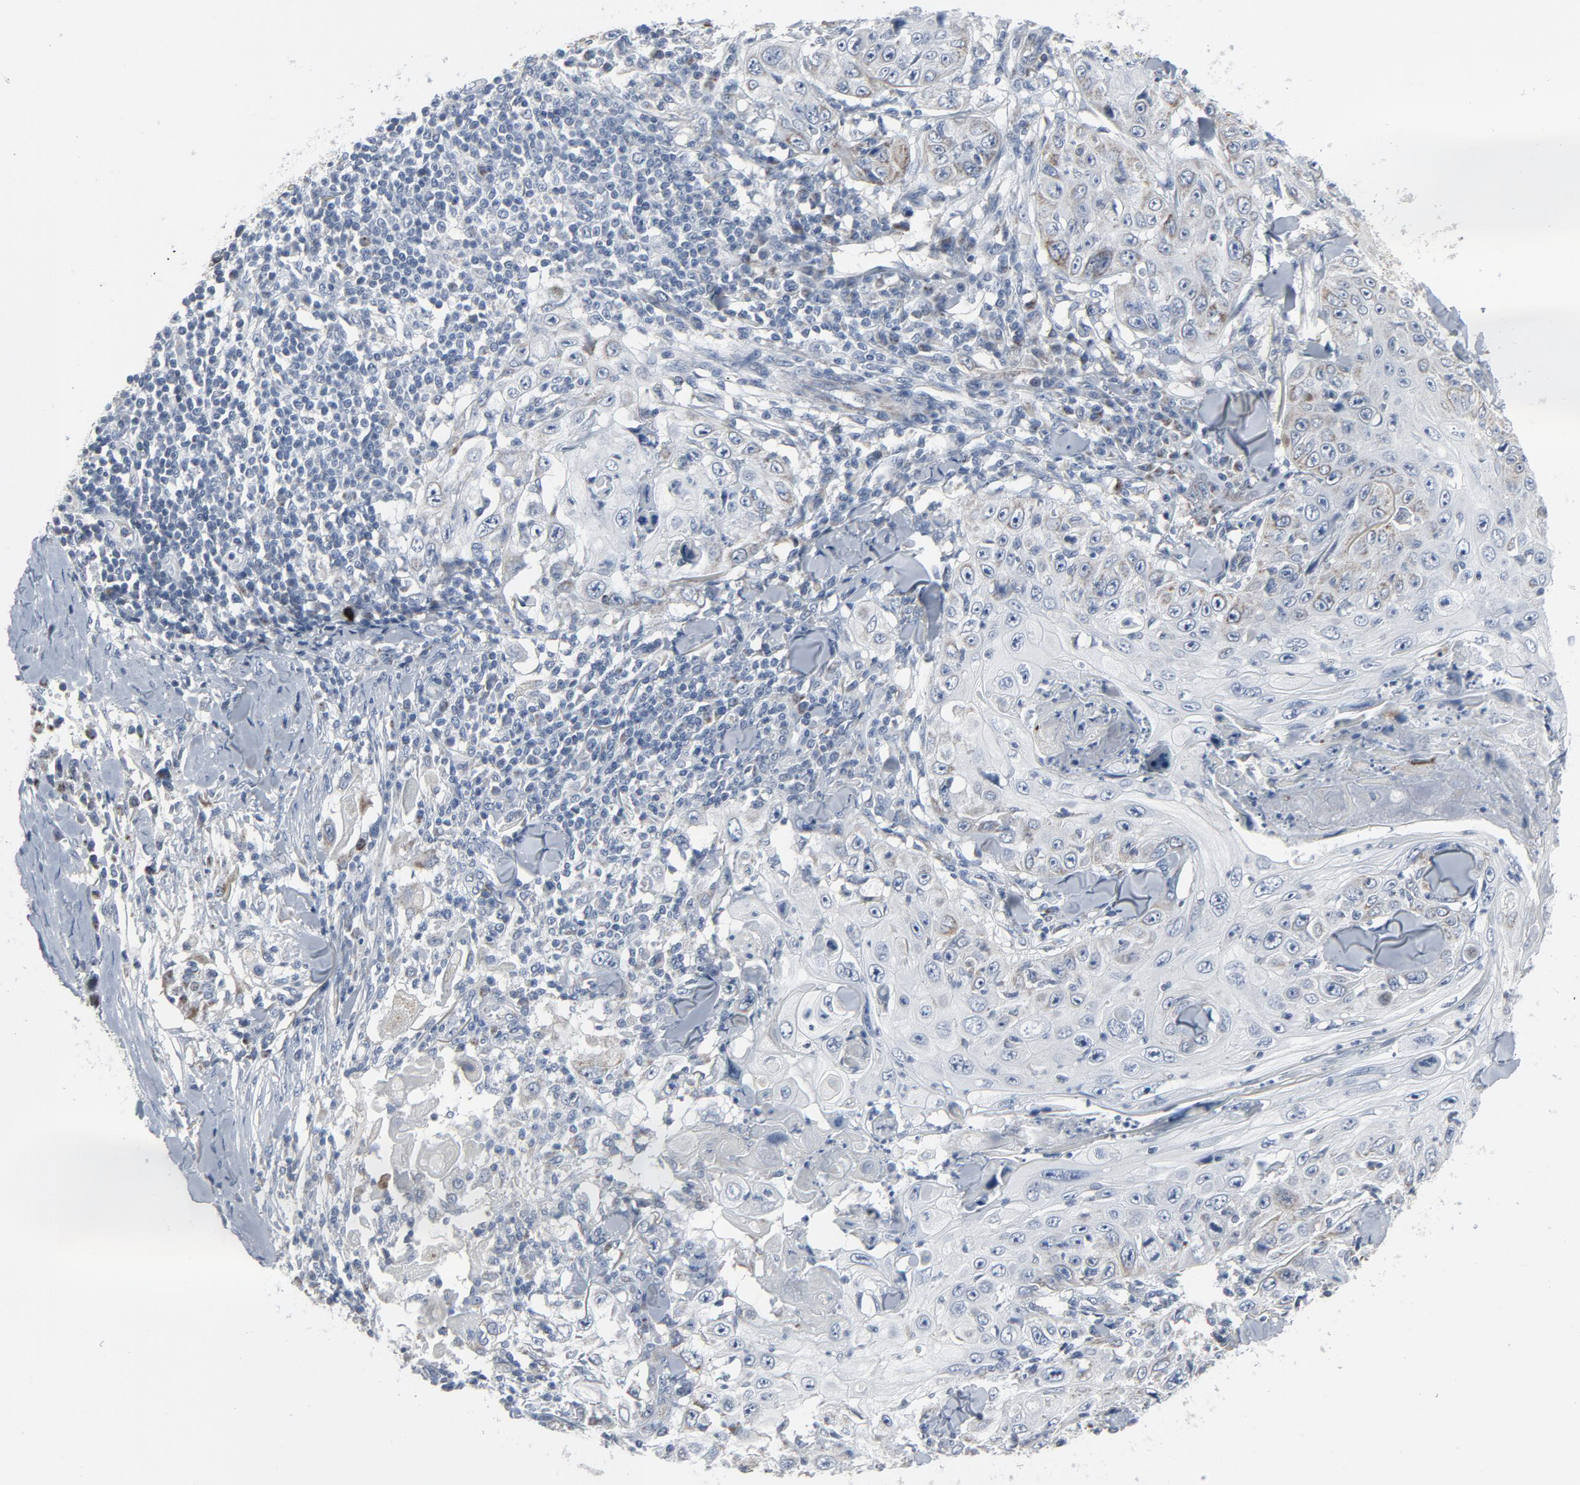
{"staining": {"intensity": "weak", "quantity": "<25%", "location": "cytoplasmic/membranous"}, "tissue": "skin cancer", "cell_type": "Tumor cells", "image_type": "cancer", "snomed": [{"axis": "morphology", "description": "Squamous cell carcinoma, NOS"}, {"axis": "topography", "description": "Skin"}], "caption": "Micrograph shows no protein expression in tumor cells of skin cancer tissue.", "gene": "GPX2", "patient": {"sex": "male", "age": 86}}